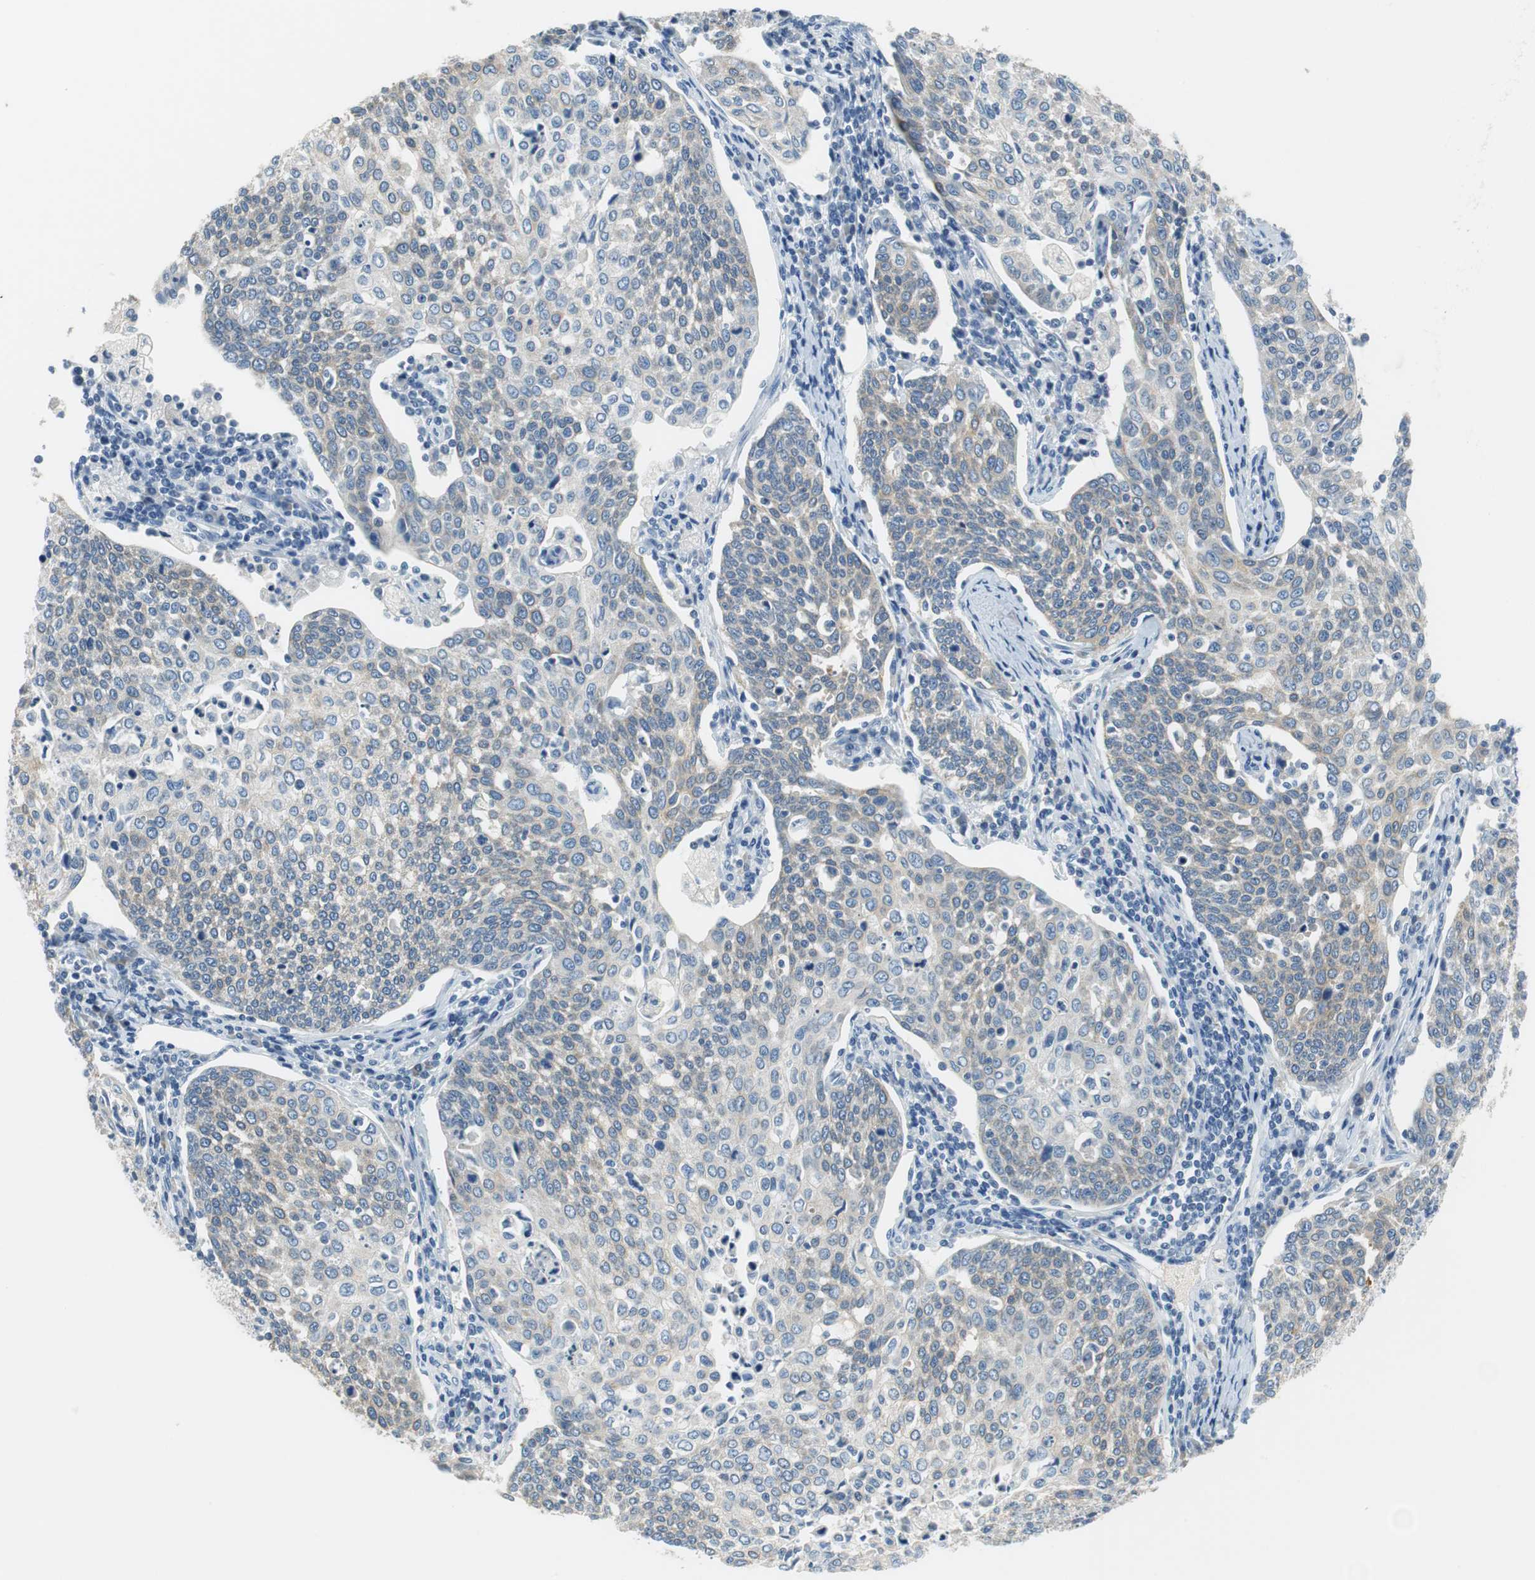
{"staining": {"intensity": "weak", "quantity": "25%-75%", "location": "cytoplasmic/membranous"}, "tissue": "cervical cancer", "cell_type": "Tumor cells", "image_type": "cancer", "snomed": [{"axis": "morphology", "description": "Squamous cell carcinoma, NOS"}, {"axis": "topography", "description": "Cervix"}], "caption": "DAB (3,3'-diaminobenzidine) immunohistochemical staining of cervical cancer (squamous cell carcinoma) demonstrates weak cytoplasmic/membranous protein staining in approximately 25%-75% of tumor cells. The staining was performed using DAB (3,3'-diaminobenzidine) to visualize the protein expression in brown, while the nuclei were stained in blue with hematoxylin (Magnification: 20x).", "gene": "GLCCI1", "patient": {"sex": "female", "age": 34}}